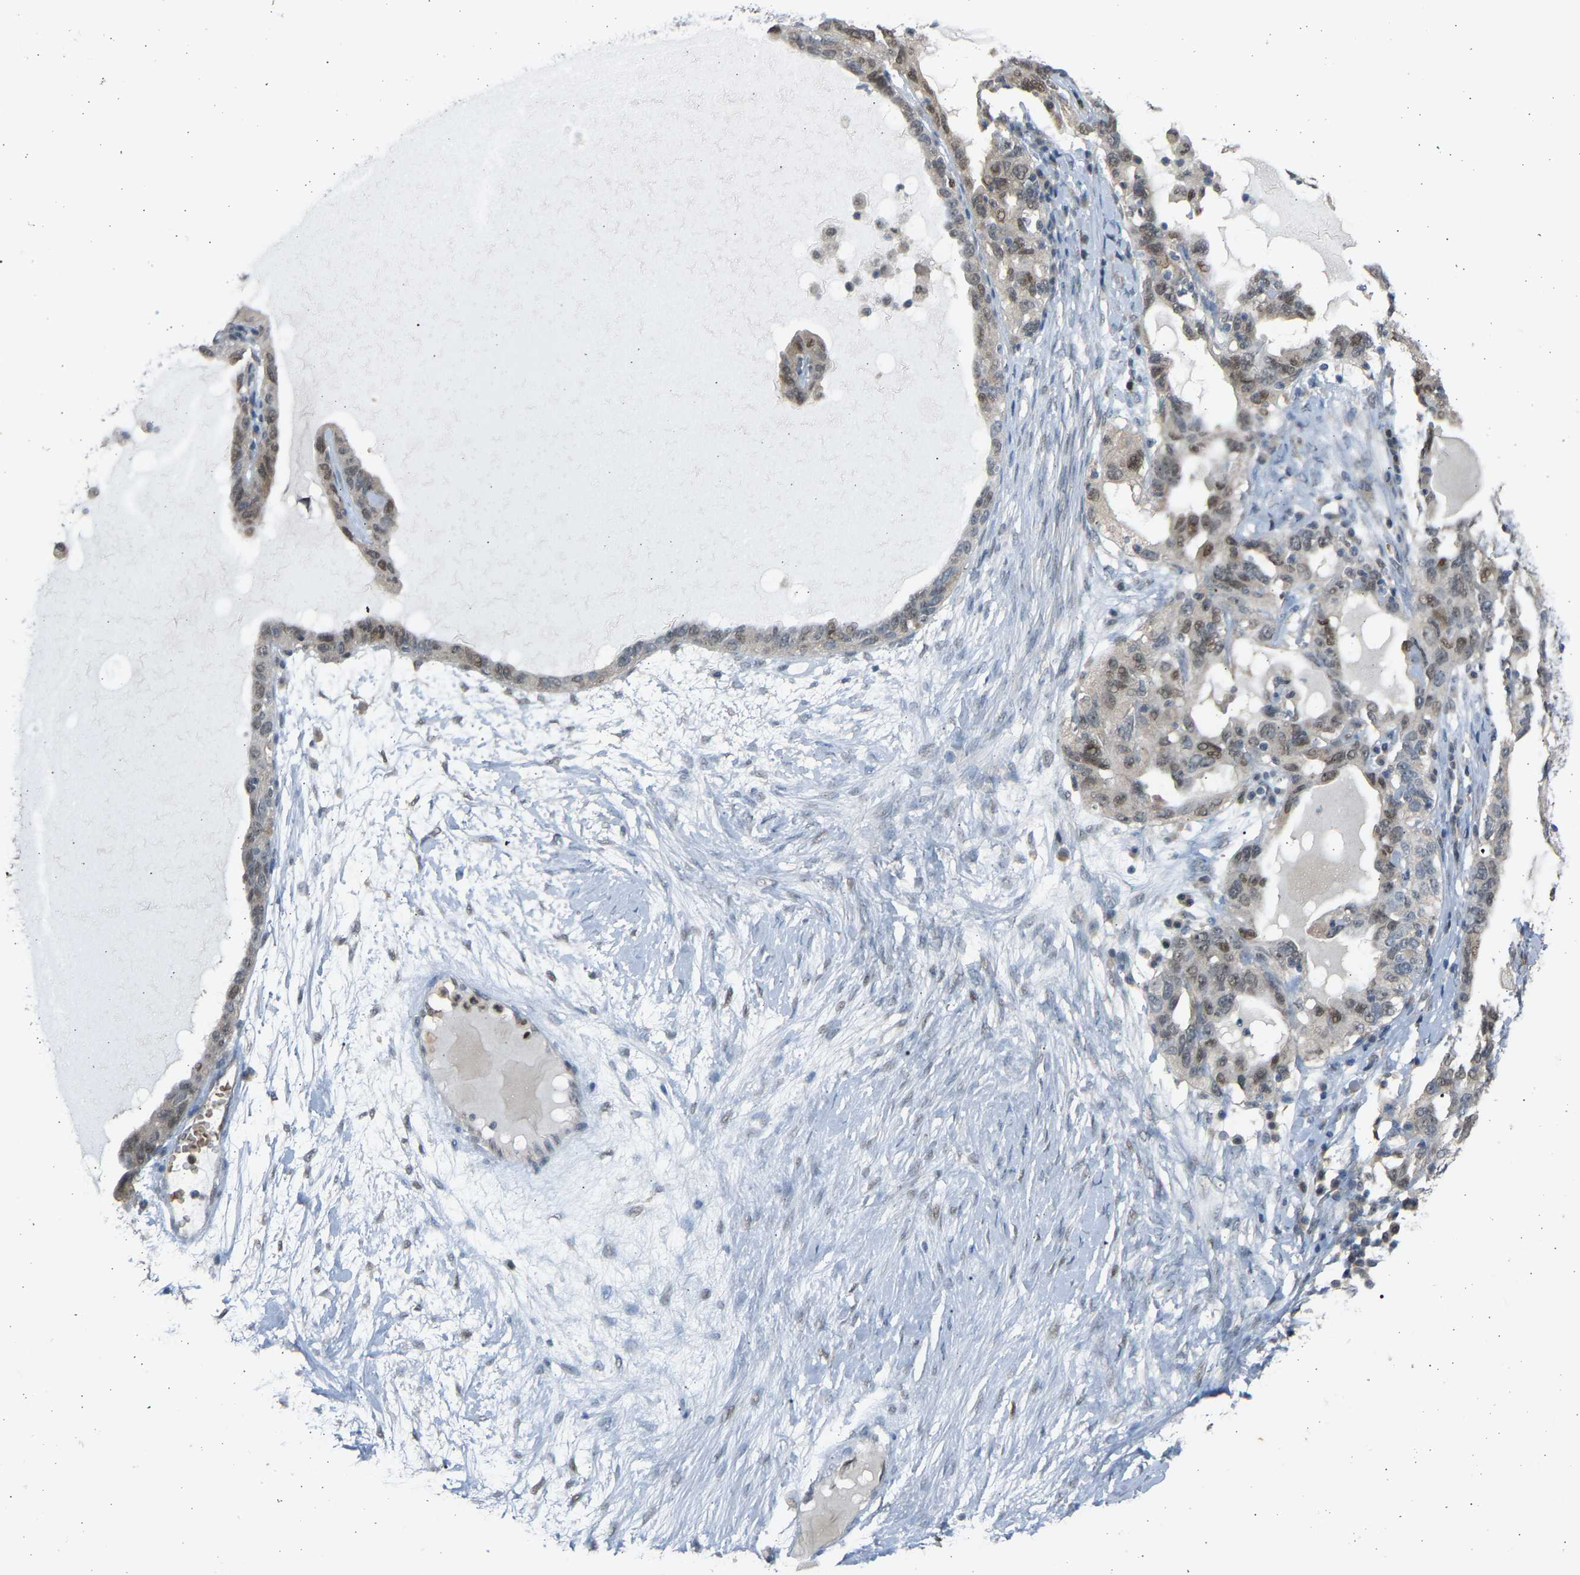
{"staining": {"intensity": "weak", "quantity": ">75%", "location": "nuclear"}, "tissue": "ovarian cancer", "cell_type": "Tumor cells", "image_type": "cancer", "snomed": [{"axis": "morphology", "description": "Cystadenocarcinoma, serous, NOS"}, {"axis": "topography", "description": "Ovary"}], "caption": "There is low levels of weak nuclear expression in tumor cells of ovarian cancer, as demonstrated by immunohistochemical staining (brown color).", "gene": "BIRC2", "patient": {"sex": "female", "age": 82}}